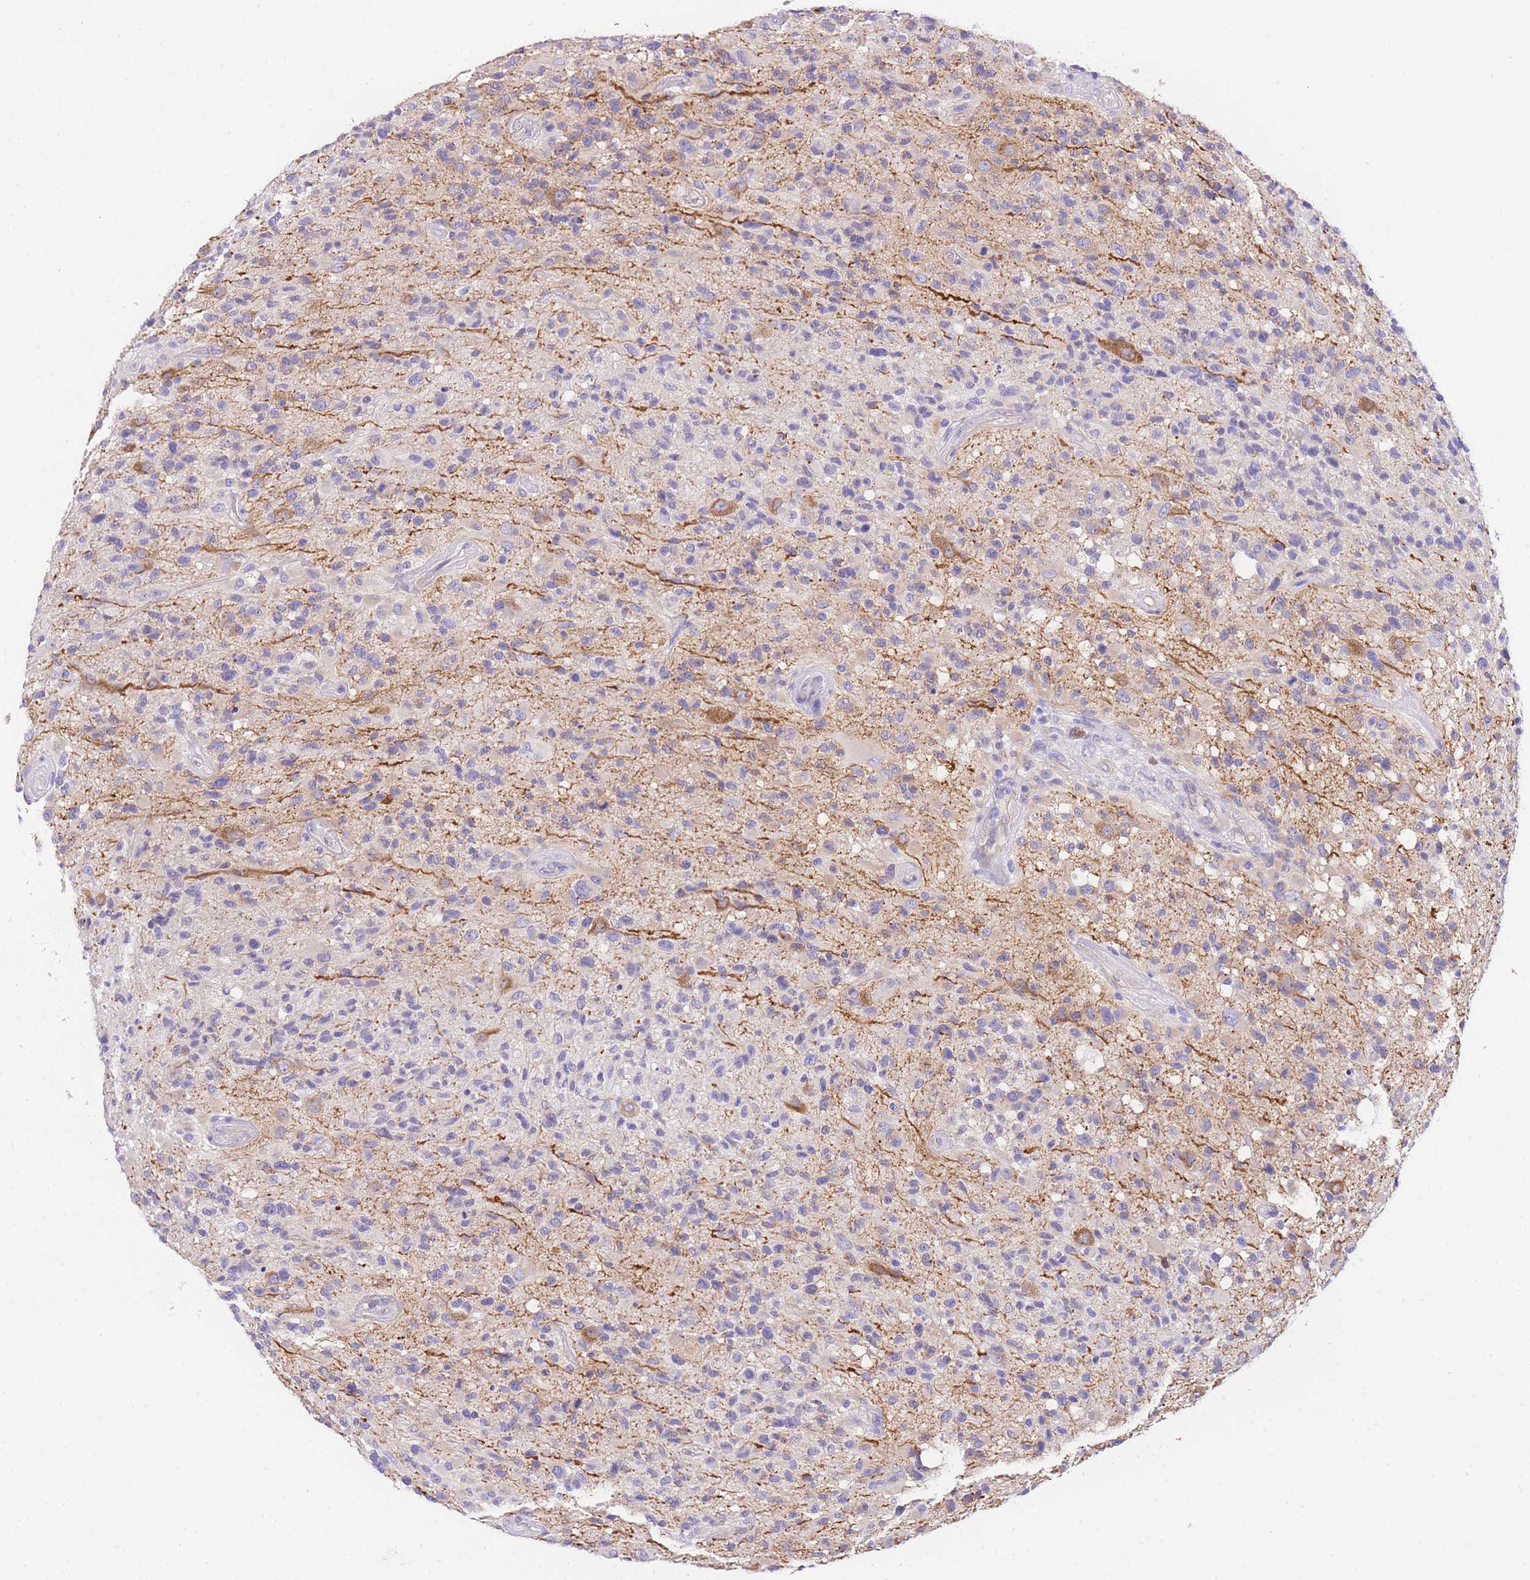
{"staining": {"intensity": "negative", "quantity": "none", "location": "none"}, "tissue": "glioma", "cell_type": "Tumor cells", "image_type": "cancer", "snomed": [{"axis": "morphology", "description": "Glioma, malignant, High grade"}, {"axis": "morphology", "description": "Glioblastoma, NOS"}, {"axis": "topography", "description": "Brain"}], "caption": "Protein analysis of glioma shows no significant positivity in tumor cells.", "gene": "EPN2", "patient": {"sex": "male", "age": 60}}